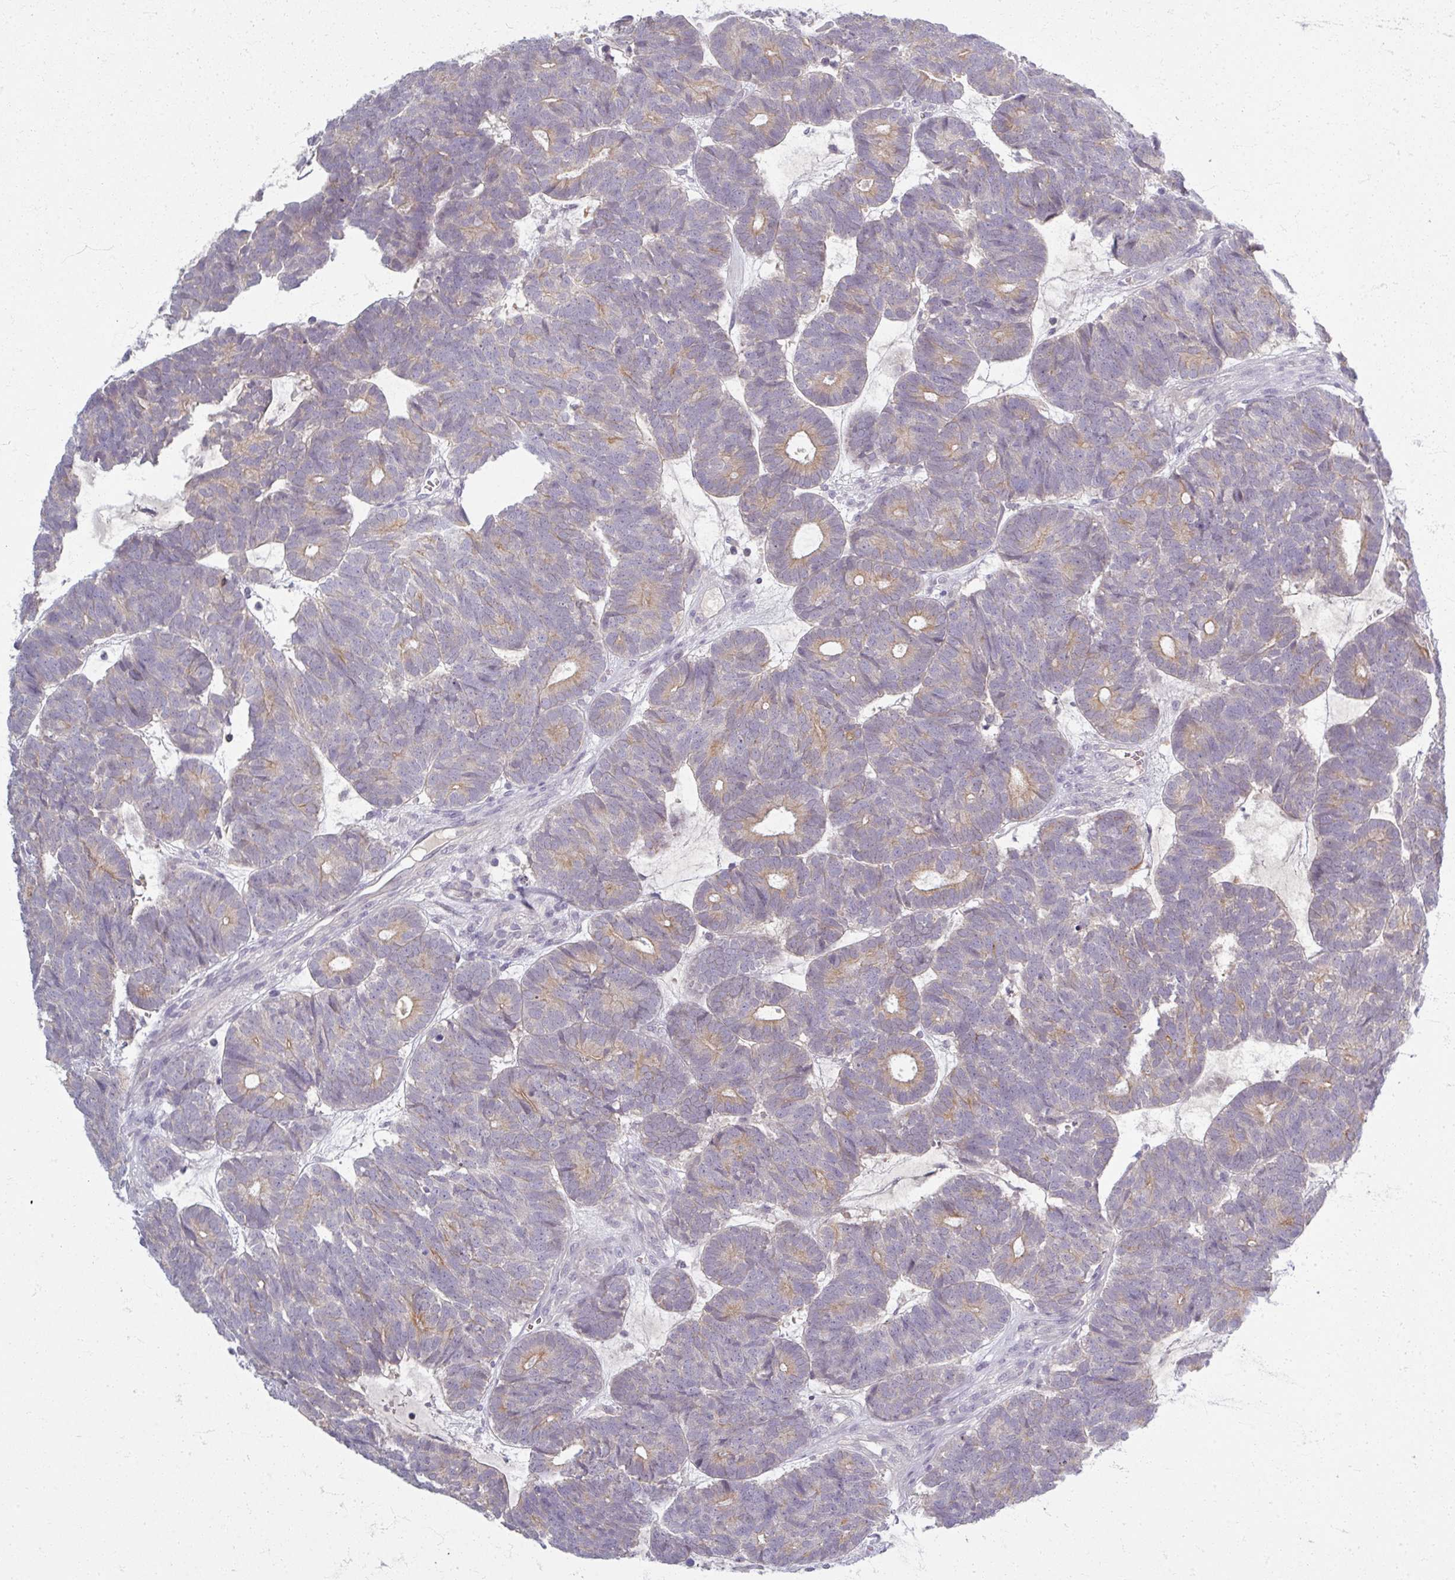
{"staining": {"intensity": "weak", "quantity": "25%-75%", "location": "cytoplasmic/membranous"}, "tissue": "head and neck cancer", "cell_type": "Tumor cells", "image_type": "cancer", "snomed": [{"axis": "morphology", "description": "Adenocarcinoma, NOS"}, {"axis": "topography", "description": "Head-Neck"}], "caption": "Immunohistochemistry (IHC) image of neoplastic tissue: adenocarcinoma (head and neck) stained using immunohistochemistry (IHC) exhibits low levels of weak protein expression localized specifically in the cytoplasmic/membranous of tumor cells, appearing as a cytoplasmic/membranous brown color.", "gene": "TTLL7", "patient": {"sex": "female", "age": 81}}